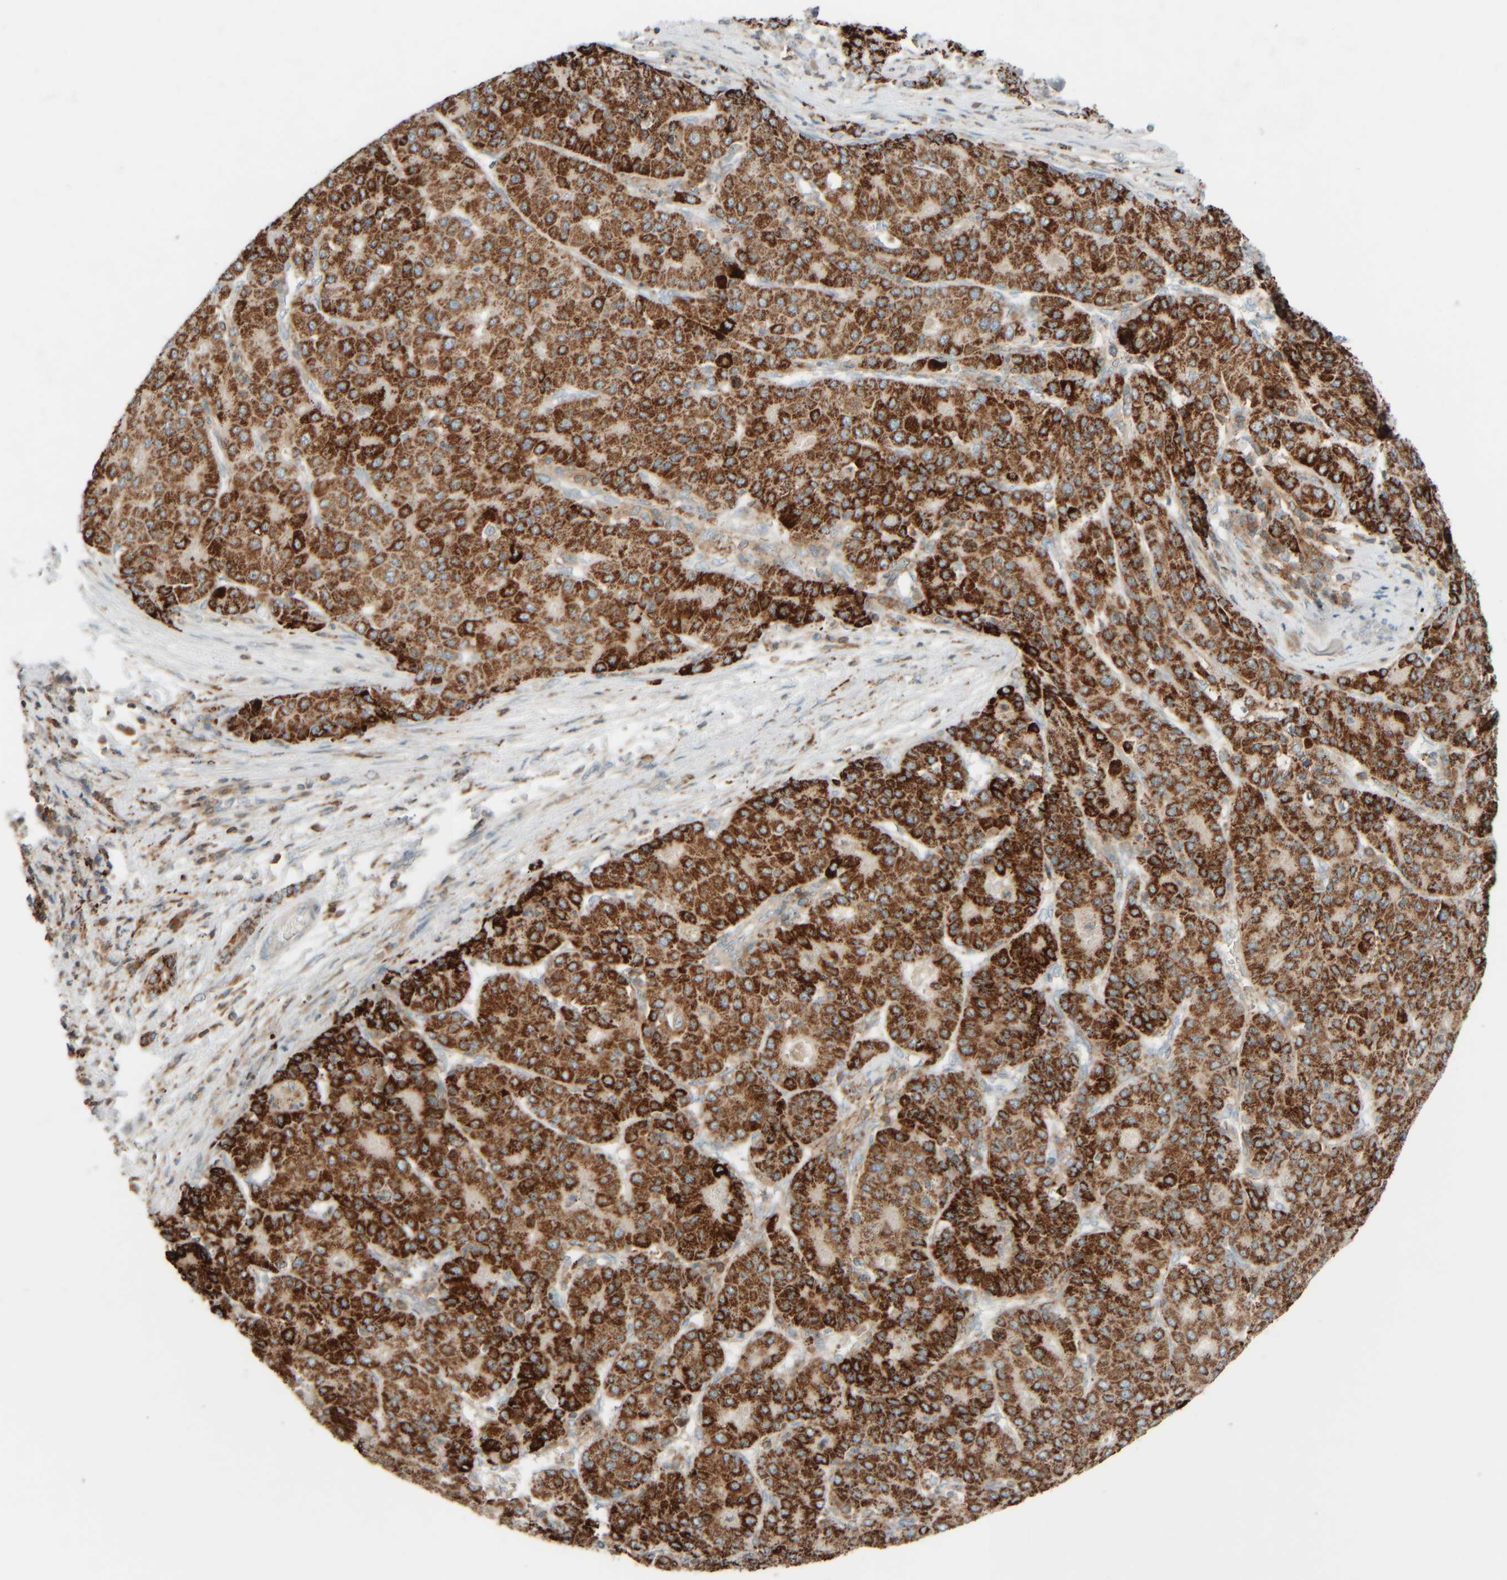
{"staining": {"intensity": "strong", "quantity": ">75%", "location": "cytoplasmic/membranous"}, "tissue": "liver cancer", "cell_type": "Tumor cells", "image_type": "cancer", "snomed": [{"axis": "morphology", "description": "Carcinoma, Hepatocellular, NOS"}, {"axis": "topography", "description": "Liver"}], "caption": "Immunohistochemical staining of human liver cancer reveals strong cytoplasmic/membranous protein expression in about >75% of tumor cells.", "gene": "SPAG5", "patient": {"sex": "male", "age": 65}}